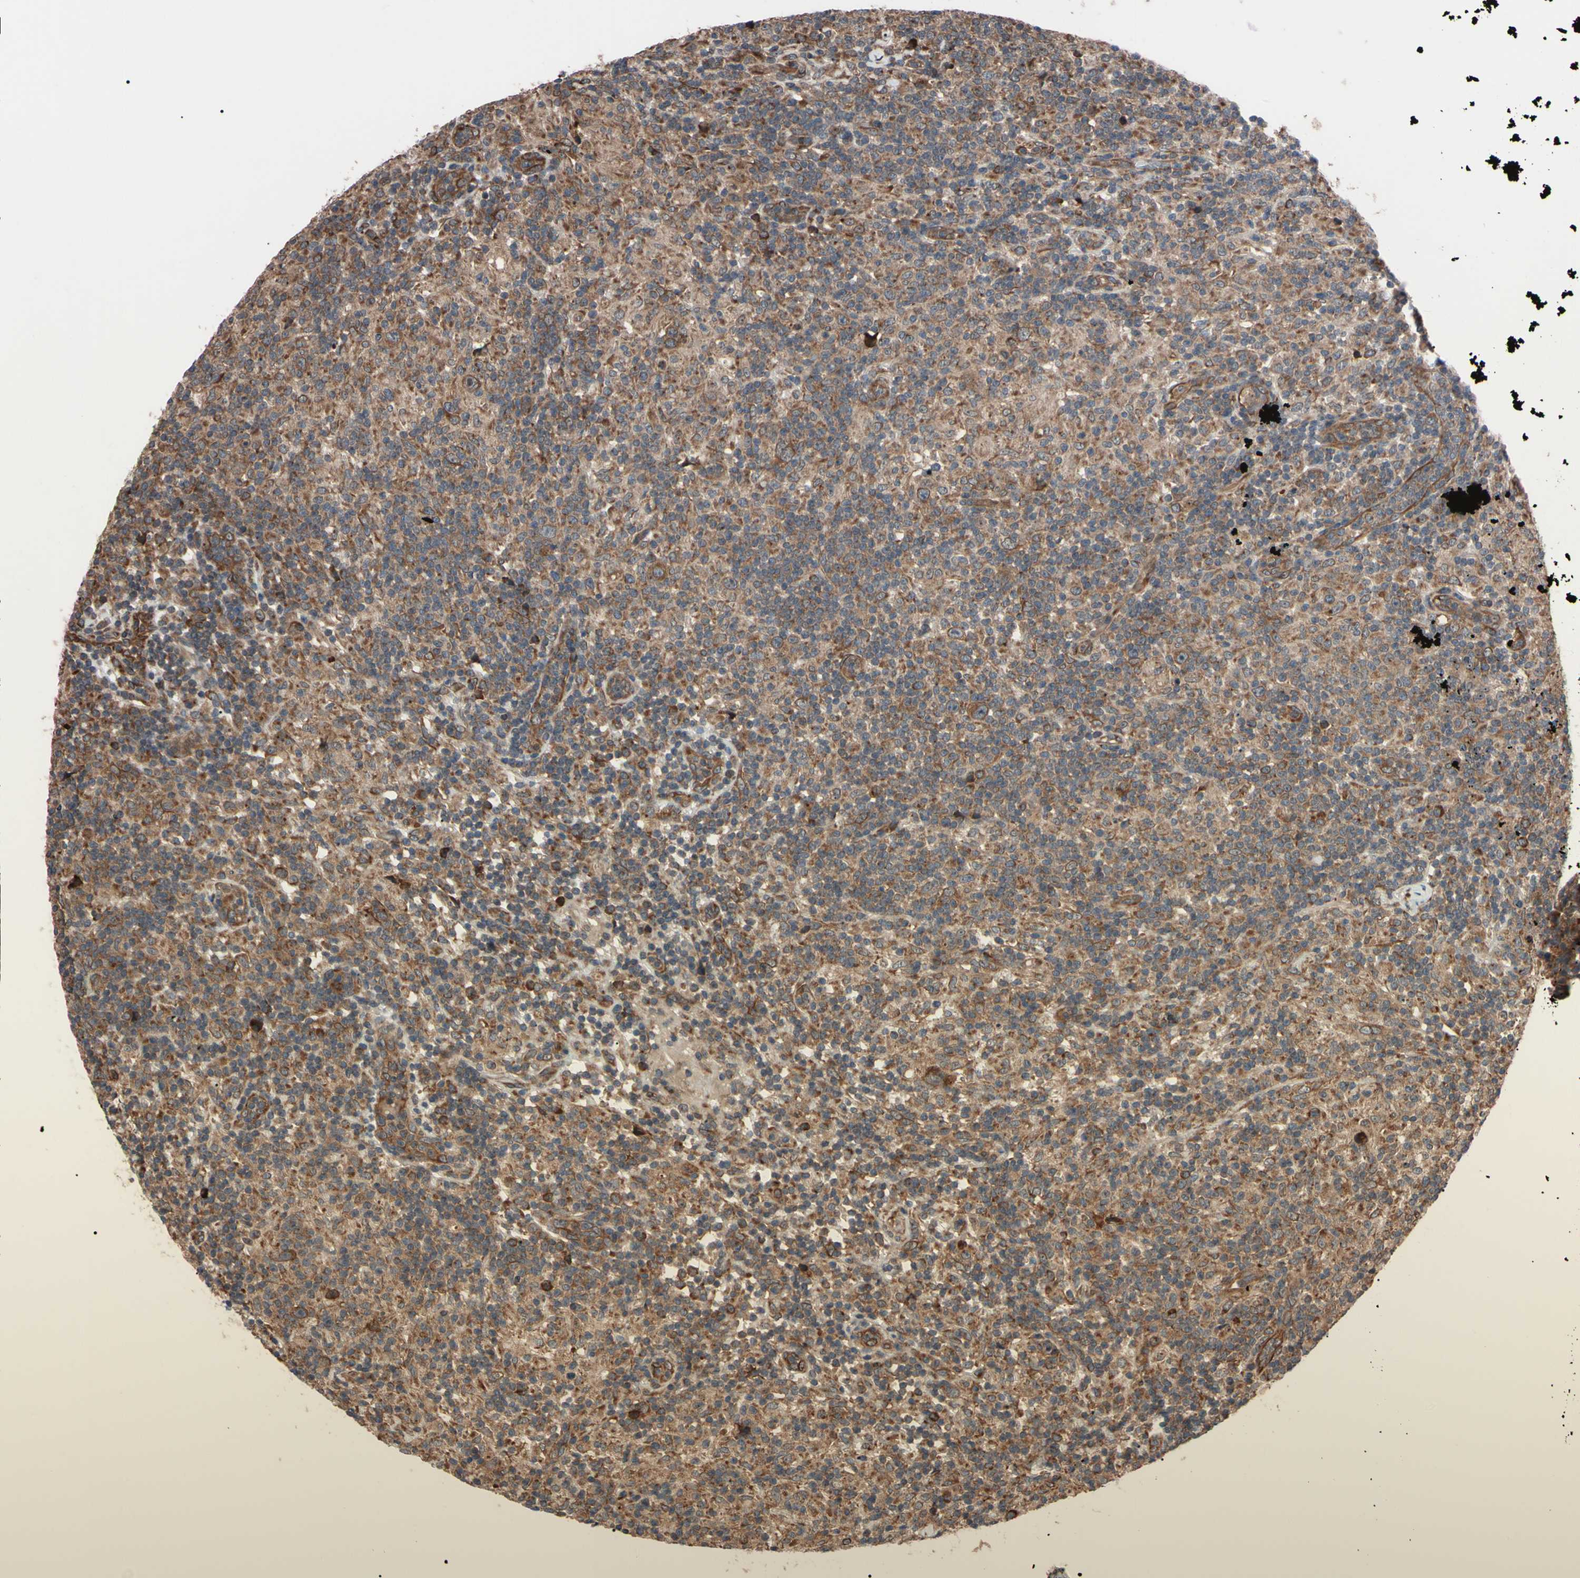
{"staining": {"intensity": "strong", "quantity": ">75%", "location": "cytoplasmic/membranous"}, "tissue": "lymphoma", "cell_type": "Tumor cells", "image_type": "cancer", "snomed": [{"axis": "morphology", "description": "Hodgkin's disease, NOS"}, {"axis": "topography", "description": "Lymph node"}], "caption": "Immunohistochemical staining of Hodgkin's disease reveals high levels of strong cytoplasmic/membranous positivity in approximately >75% of tumor cells.", "gene": "GUCY1B1", "patient": {"sex": "male", "age": 70}}